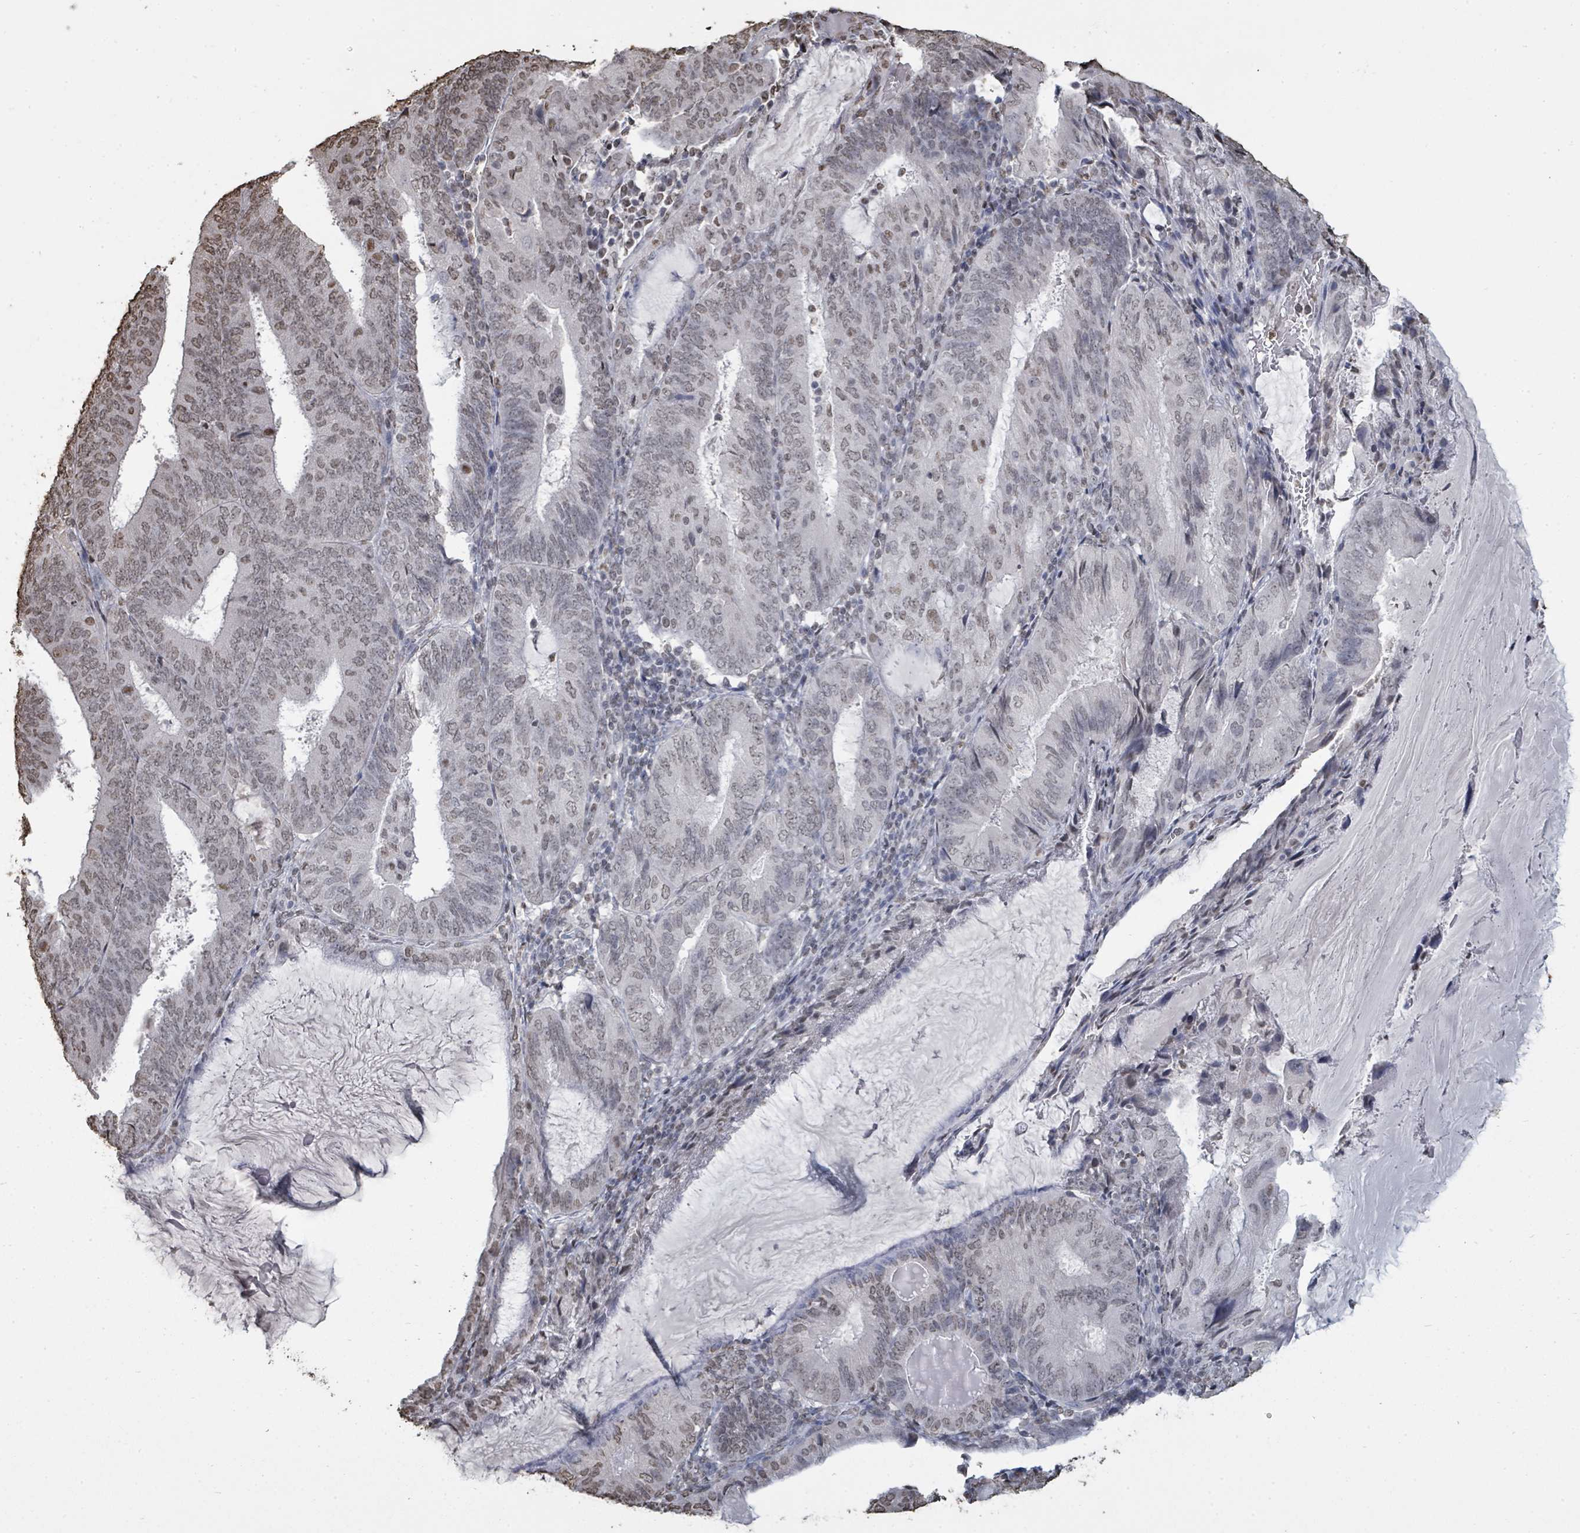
{"staining": {"intensity": "weak", "quantity": "<25%", "location": "nuclear"}, "tissue": "endometrial cancer", "cell_type": "Tumor cells", "image_type": "cancer", "snomed": [{"axis": "morphology", "description": "Adenocarcinoma, NOS"}, {"axis": "topography", "description": "Endometrium"}], "caption": "Tumor cells are negative for protein expression in human endometrial cancer (adenocarcinoma). (Immunohistochemistry (ihc), brightfield microscopy, high magnification).", "gene": "MRPS12", "patient": {"sex": "female", "age": 81}}